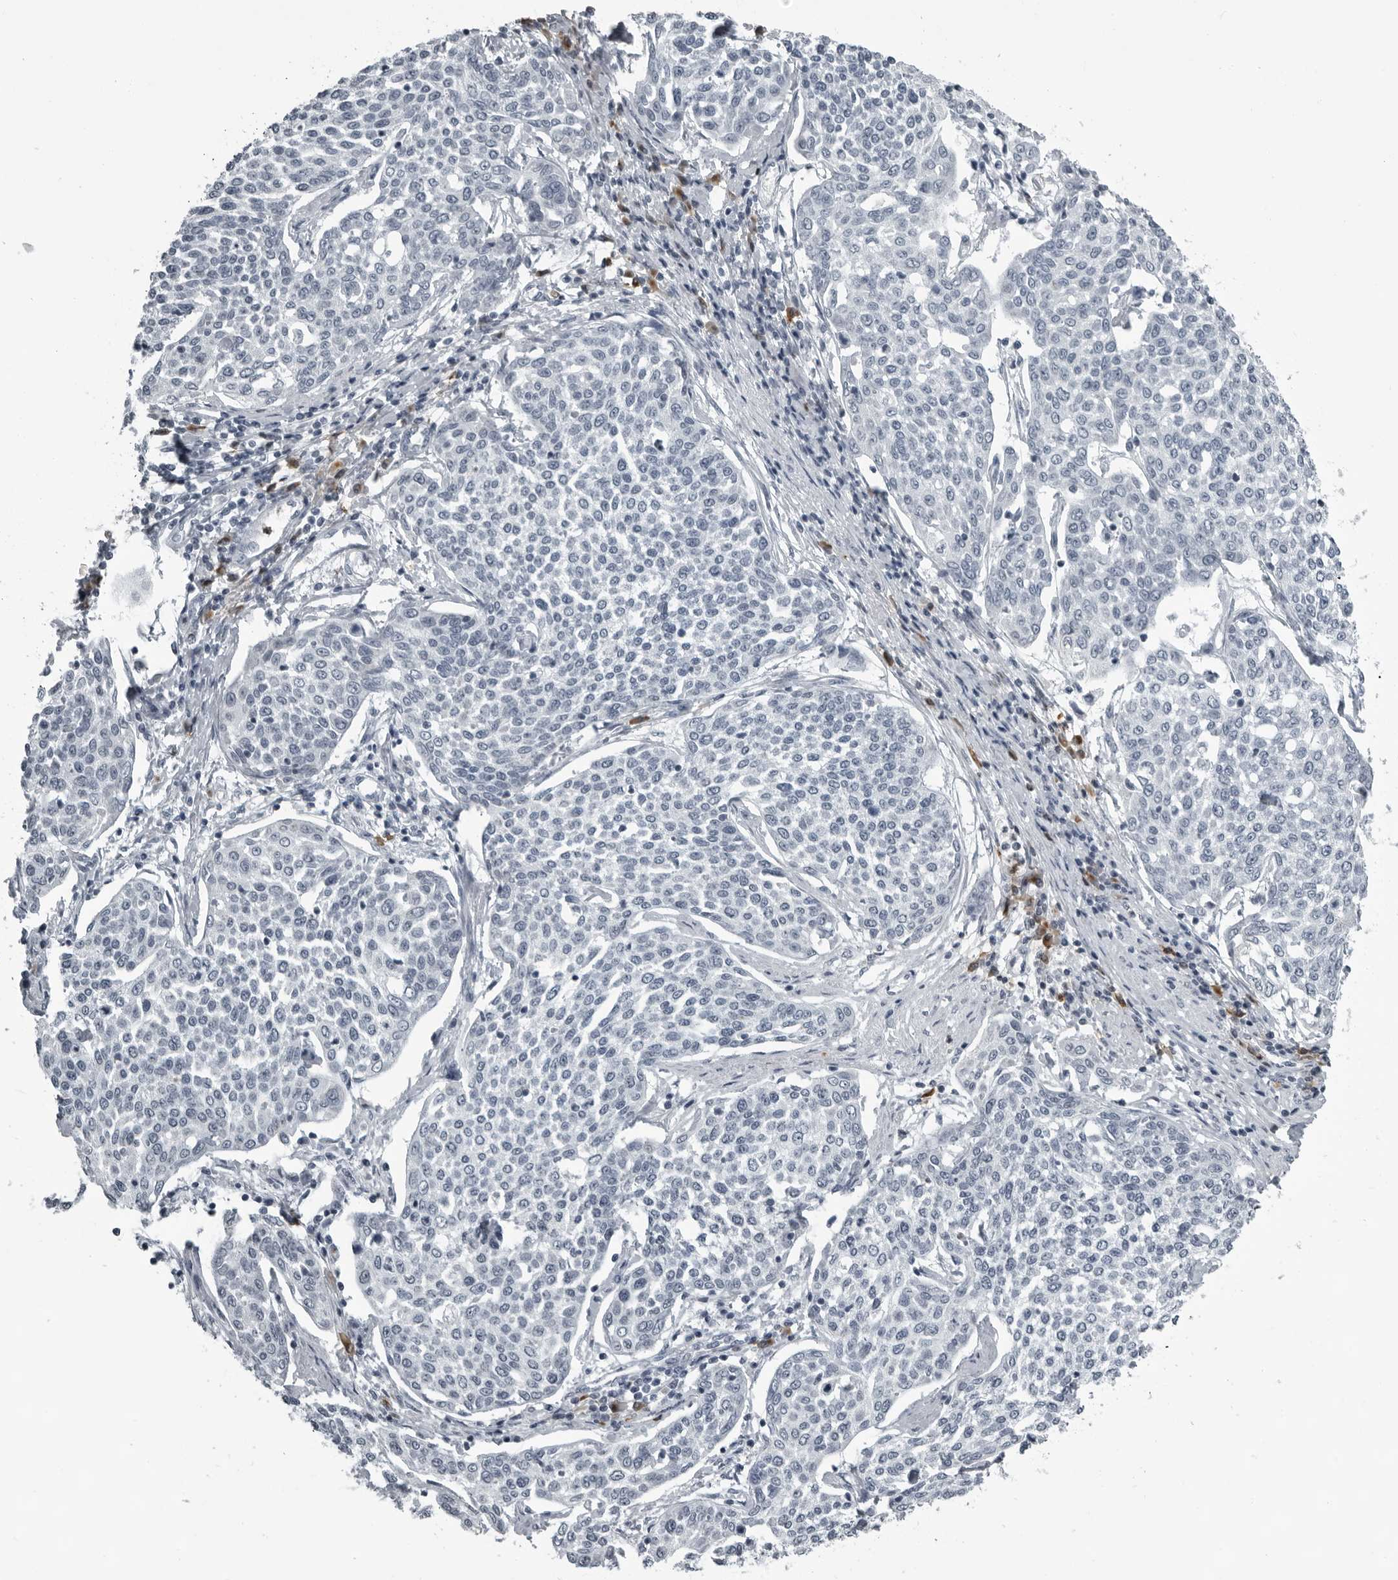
{"staining": {"intensity": "negative", "quantity": "none", "location": "none"}, "tissue": "cervical cancer", "cell_type": "Tumor cells", "image_type": "cancer", "snomed": [{"axis": "morphology", "description": "Squamous cell carcinoma, NOS"}, {"axis": "topography", "description": "Cervix"}], "caption": "A high-resolution micrograph shows immunohistochemistry (IHC) staining of cervical squamous cell carcinoma, which demonstrates no significant expression in tumor cells. (Brightfield microscopy of DAB immunohistochemistry (IHC) at high magnification).", "gene": "RTCA", "patient": {"sex": "female", "age": 34}}